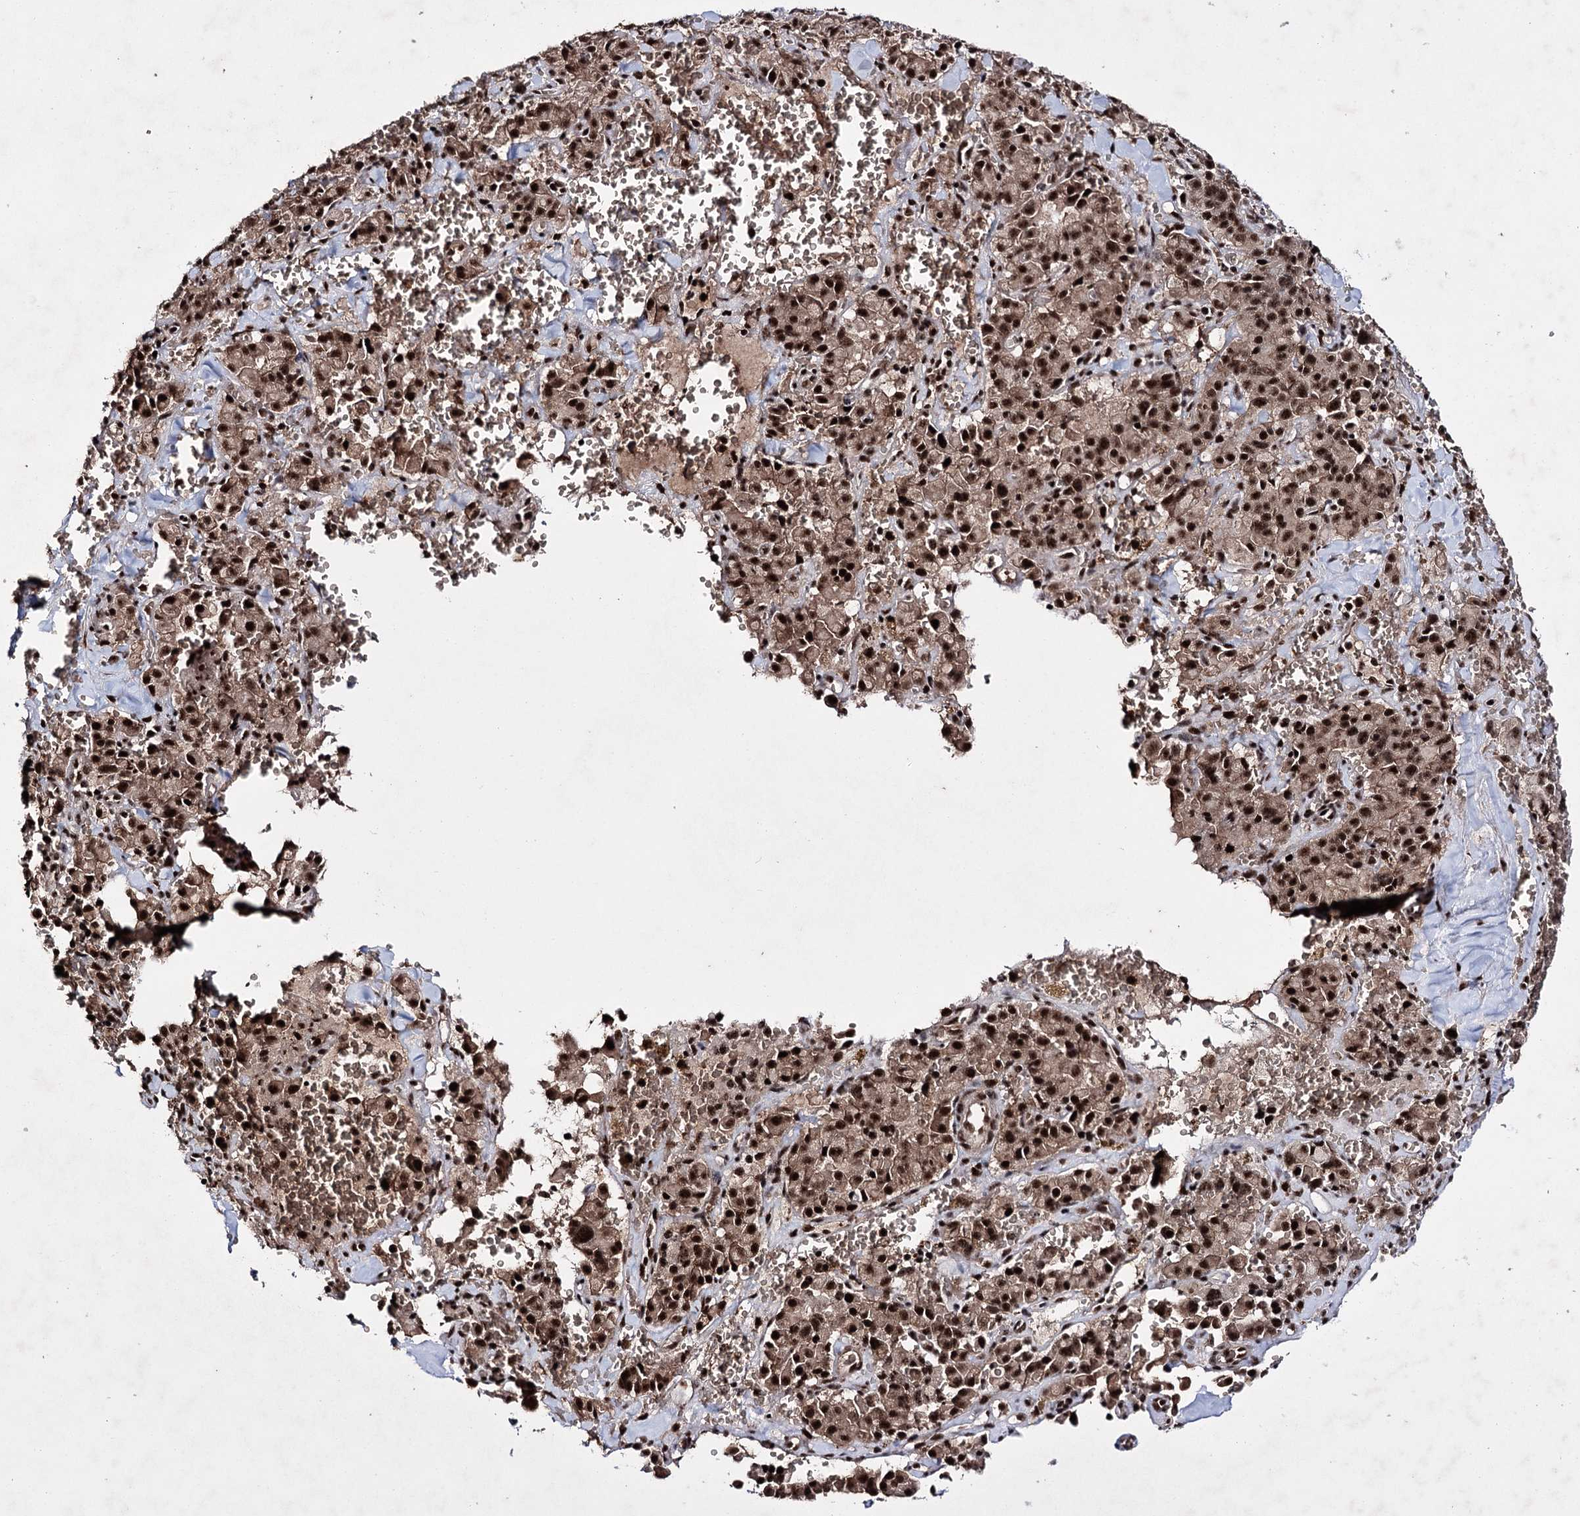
{"staining": {"intensity": "strong", "quantity": ">75%", "location": "nuclear"}, "tissue": "pancreatic cancer", "cell_type": "Tumor cells", "image_type": "cancer", "snomed": [{"axis": "morphology", "description": "Adenocarcinoma, NOS"}, {"axis": "topography", "description": "Pancreas"}], "caption": "This photomicrograph reveals IHC staining of human pancreatic cancer, with high strong nuclear expression in about >75% of tumor cells.", "gene": "PRPF40A", "patient": {"sex": "male", "age": 65}}